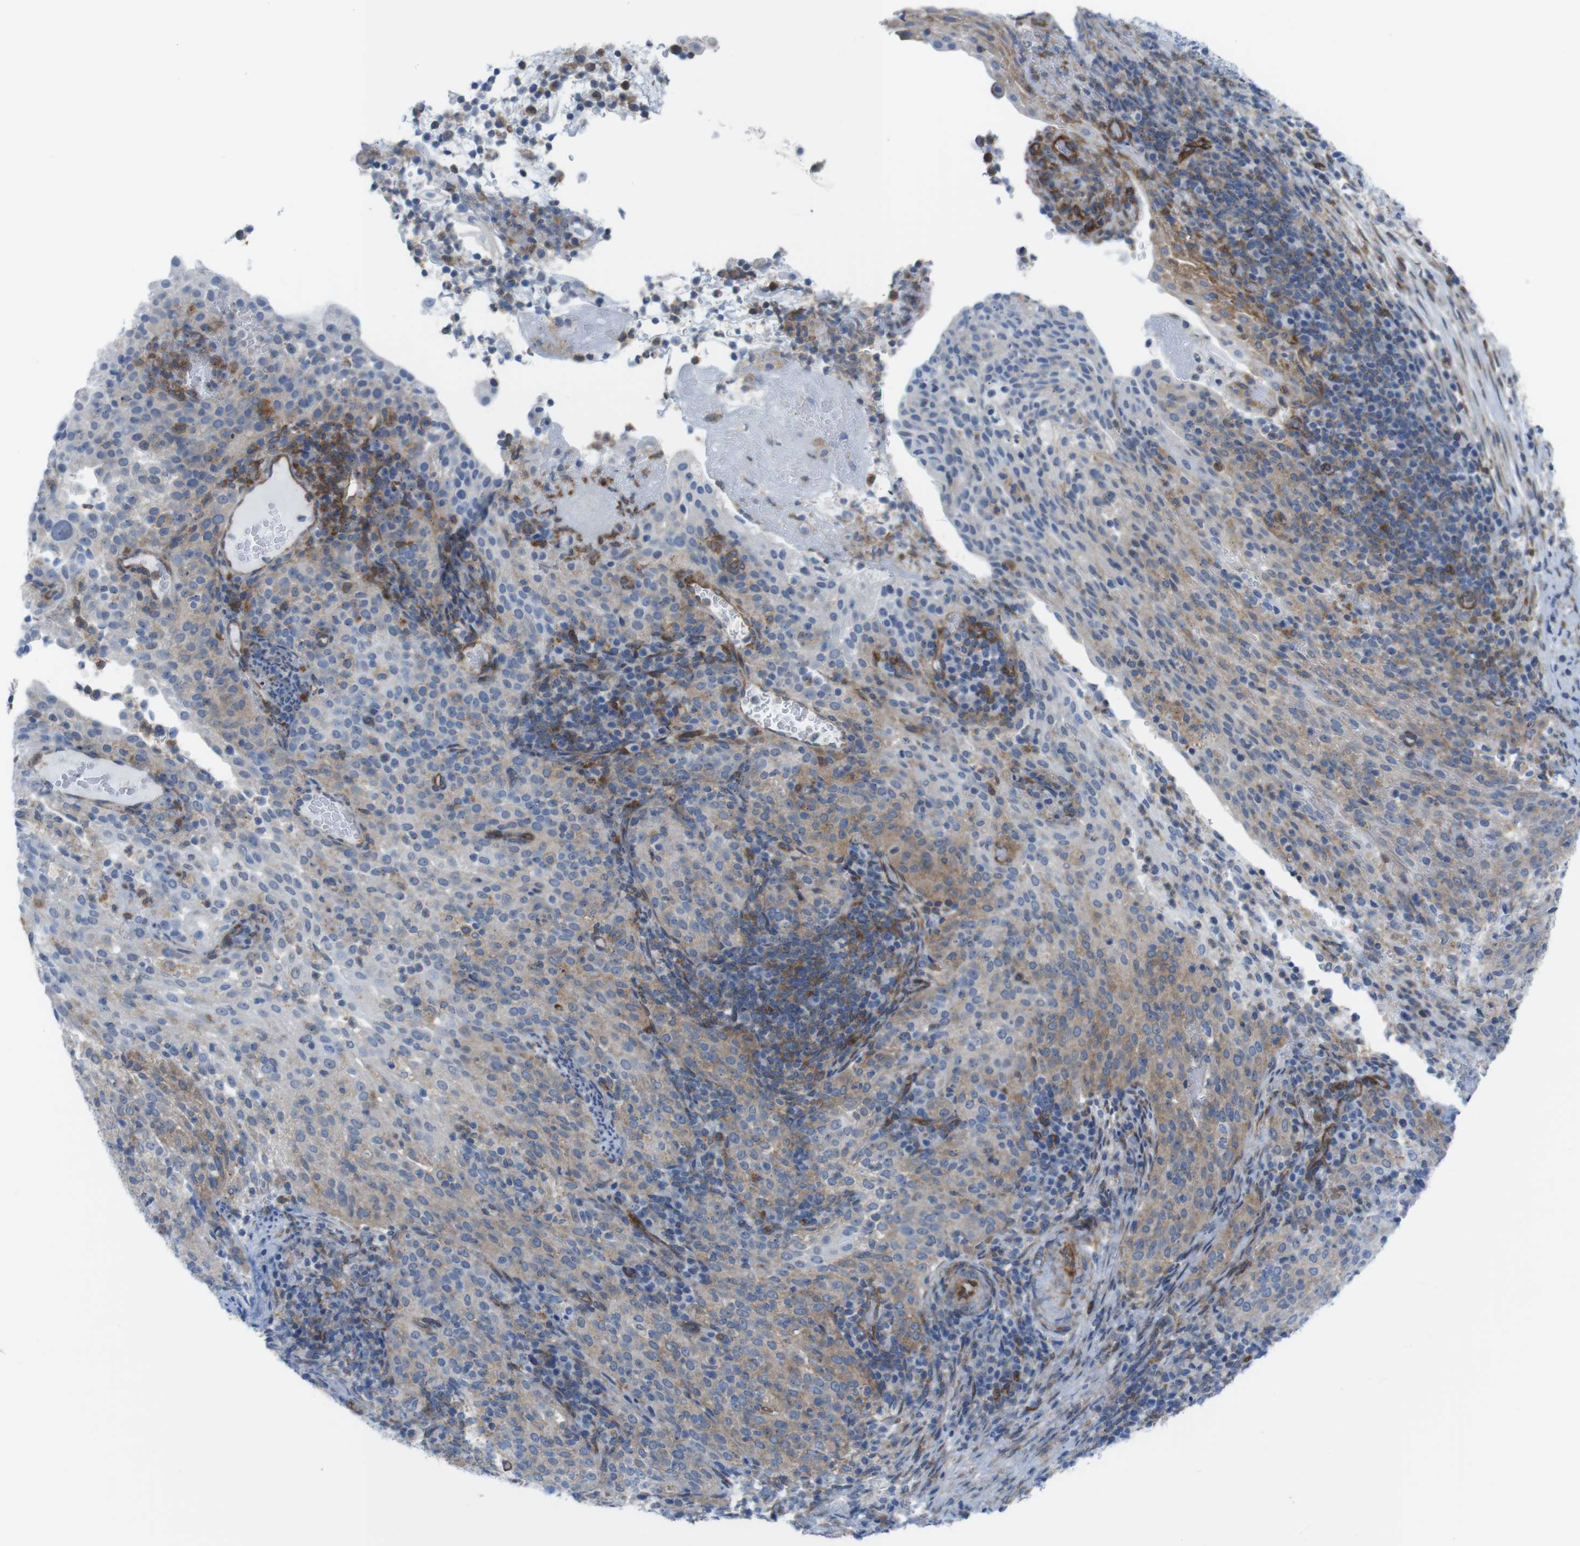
{"staining": {"intensity": "weak", "quantity": "25%-75%", "location": "cytoplasmic/membranous"}, "tissue": "cervical cancer", "cell_type": "Tumor cells", "image_type": "cancer", "snomed": [{"axis": "morphology", "description": "Squamous cell carcinoma, NOS"}, {"axis": "topography", "description": "Cervix"}], "caption": "Brown immunohistochemical staining in human cervical cancer reveals weak cytoplasmic/membranous staining in about 25%-75% of tumor cells.", "gene": "DIAPH2", "patient": {"sex": "female", "age": 51}}